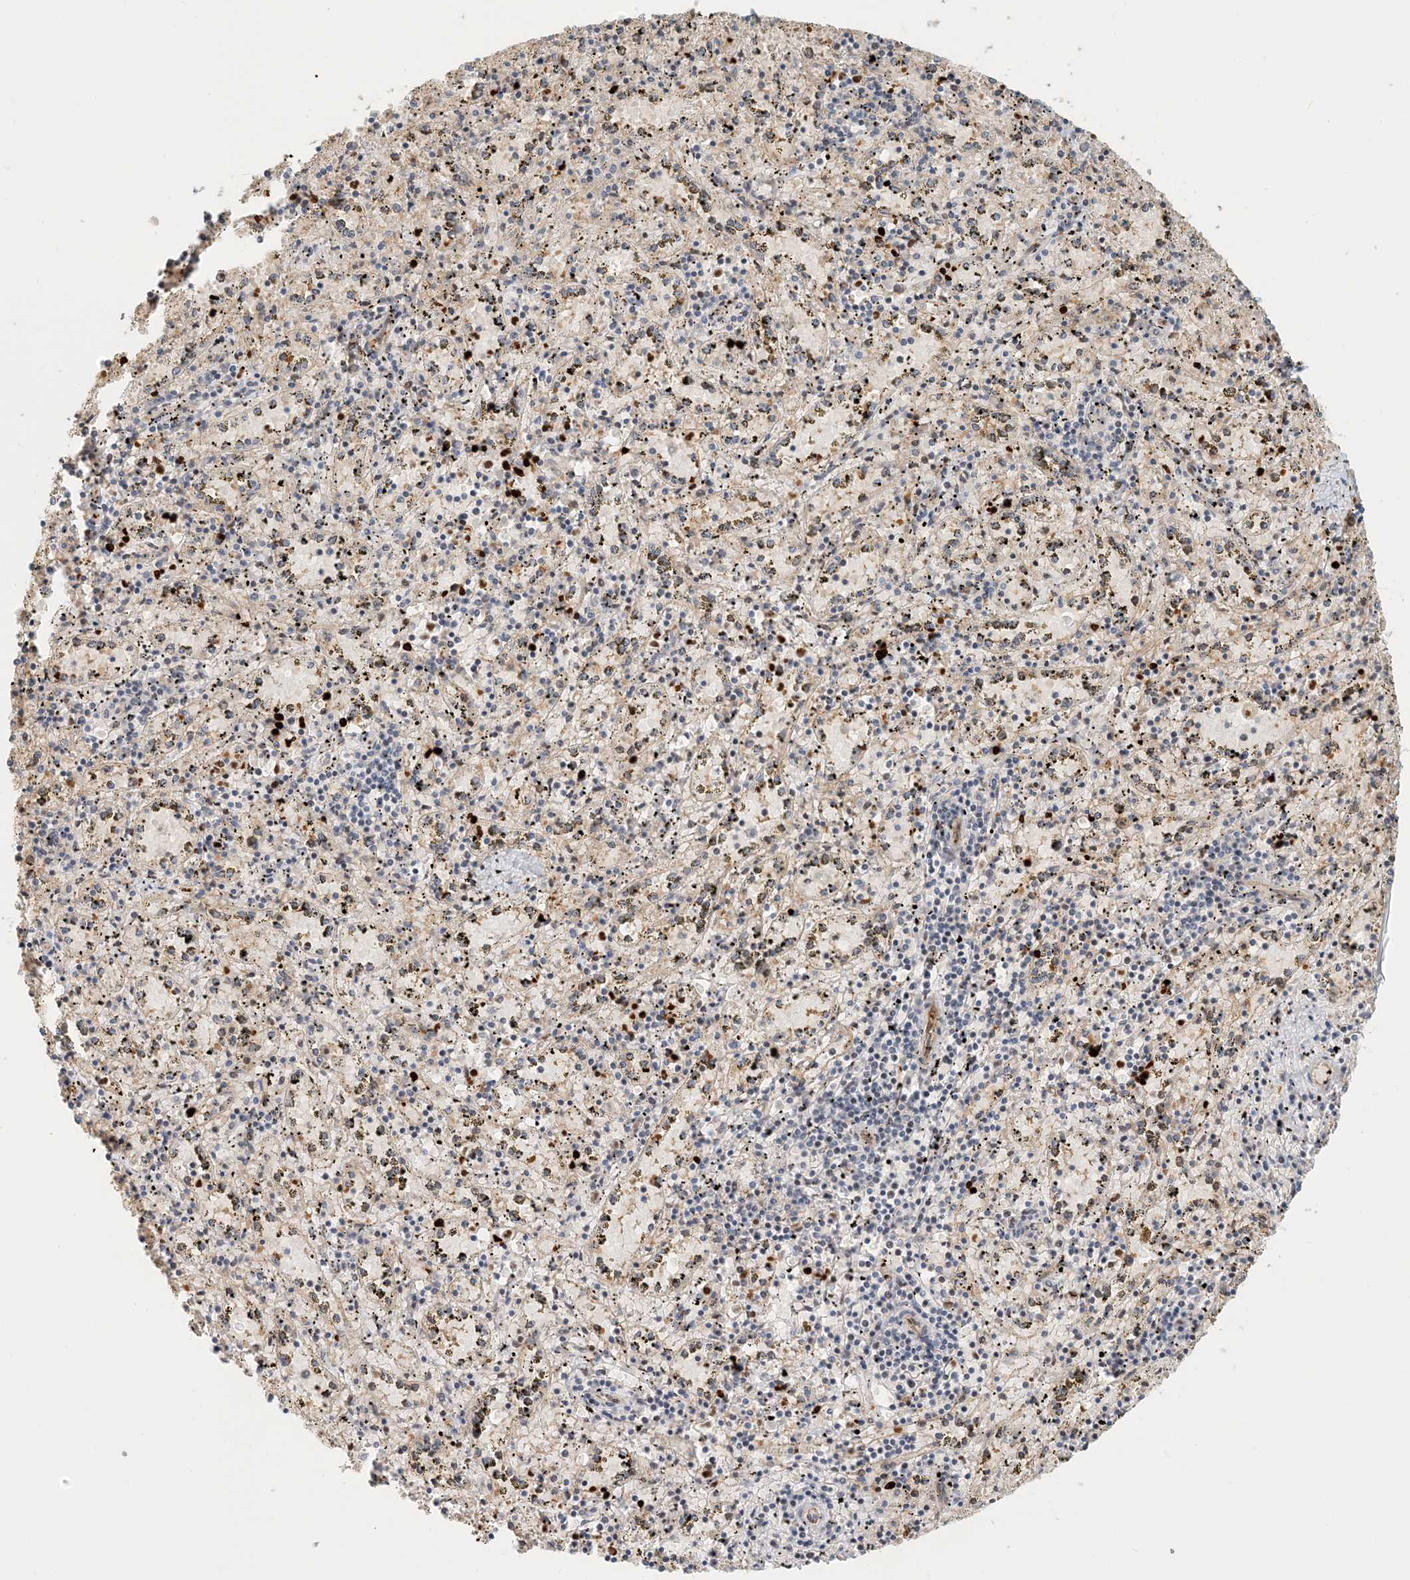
{"staining": {"intensity": "moderate", "quantity": "<25%", "location": "nuclear"}, "tissue": "spleen", "cell_type": "Cells in red pulp", "image_type": "normal", "snomed": [{"axis": "morphology", "description": "Normal tissue, NOS"}, {"axis": "topography", "description": "Spleen"}], "caption": "Unremarkable spleen was stained to show a protein in brown. There is low levels of moderate nuclear positivity in about <25% of cells in red pulp. (IHC, brightfield microscopy, high magnification).", "gene": "MAPKBP1", "patient": {"sex": "male", "age": 11}}